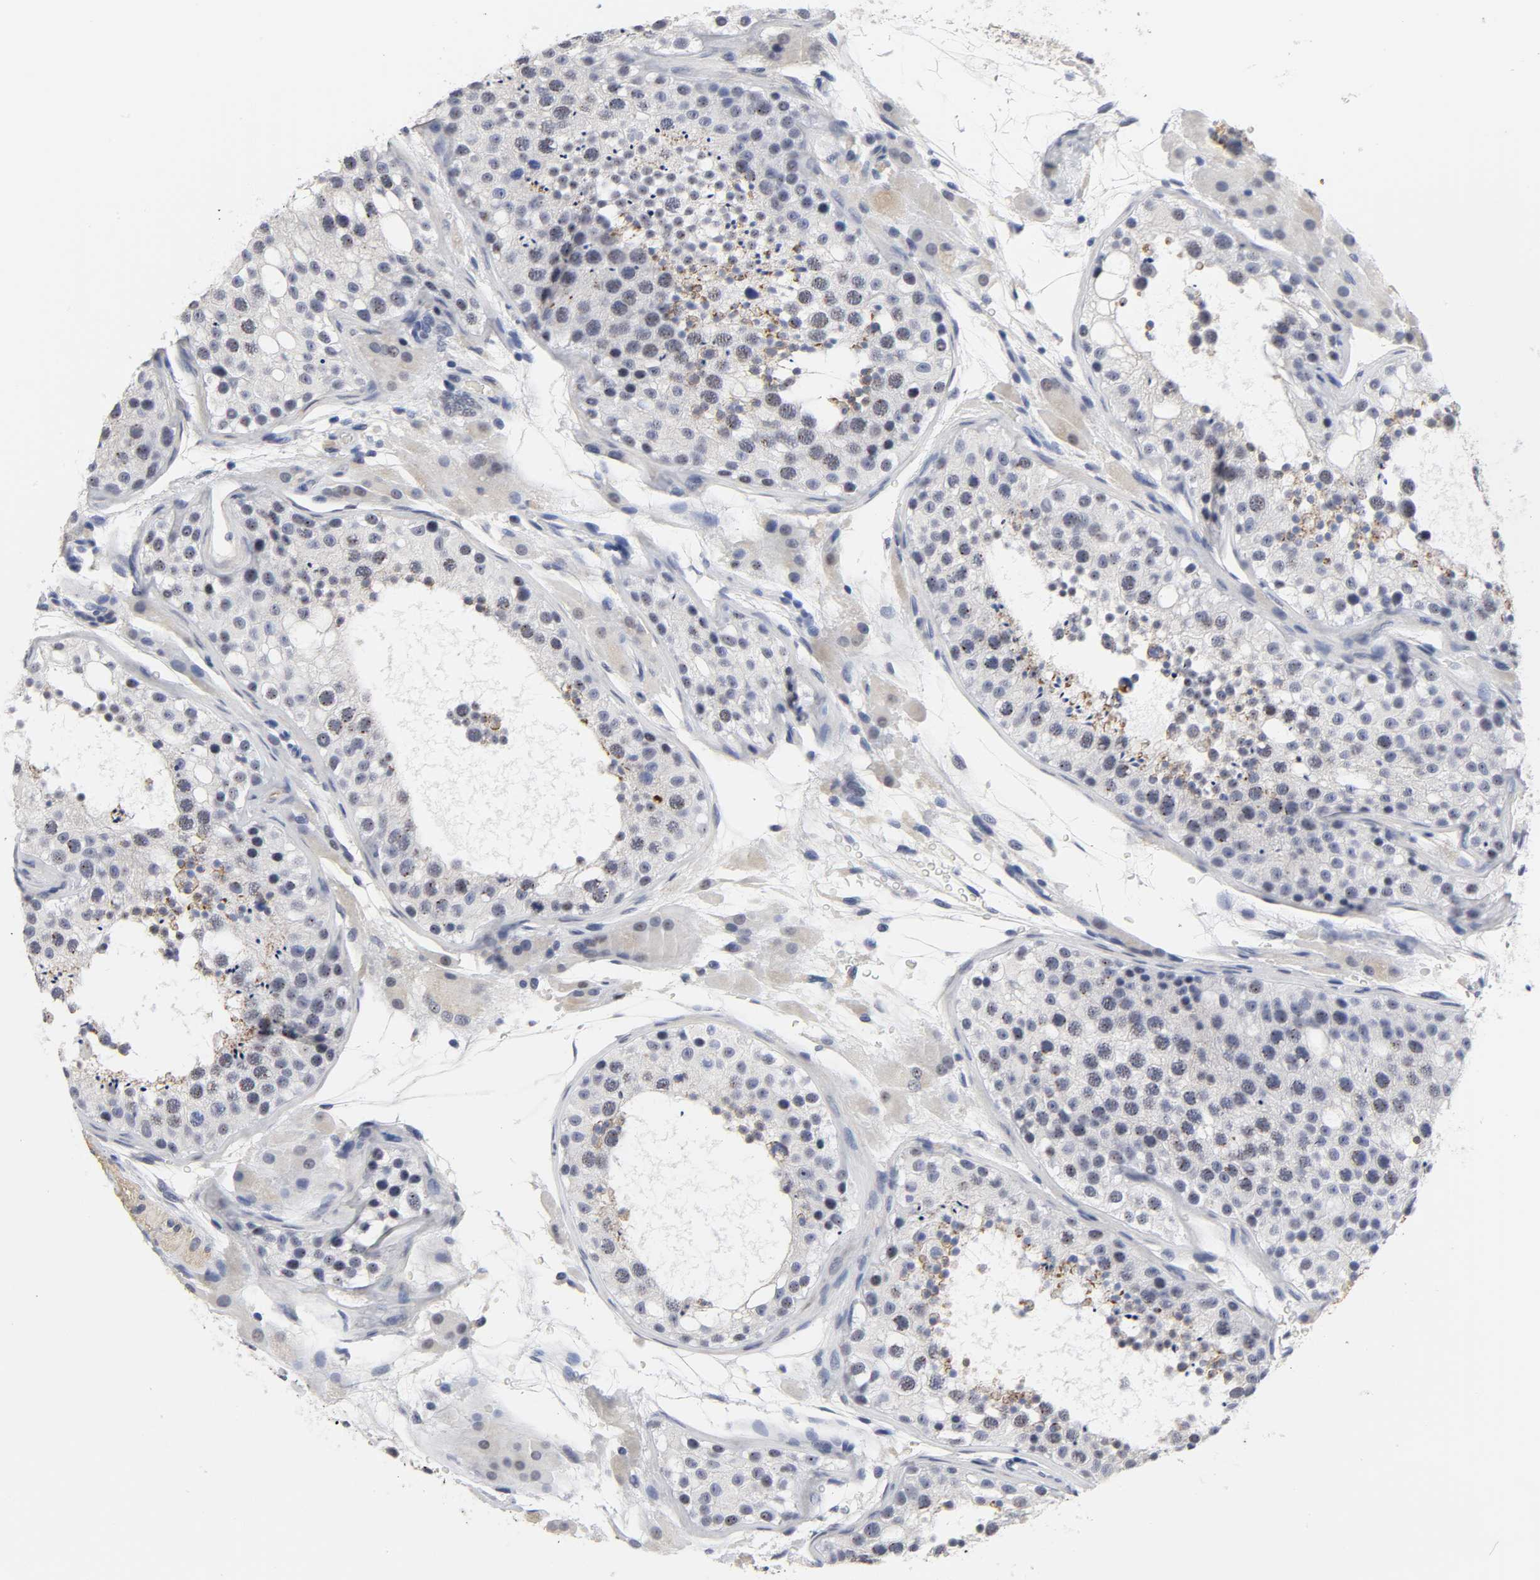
{"staining": {"intensity": "negative", "quantity": "none", "location": "none"}, "tissue": "testis", "cell_type": "Cells in seminiferous ducts", "image_type": "normal", "snomed": [{"axis": "morphology", "description": "Normal tissue, NOS"}, {"axis": "topography", "description": "Testis"}], "caption": "Immunohistochemistry of benign human testis demonstrates no positivity in cells in seminiferous ducts.", "gene": "GRHL2", "patient": {"sex": "male", "age": 26}}